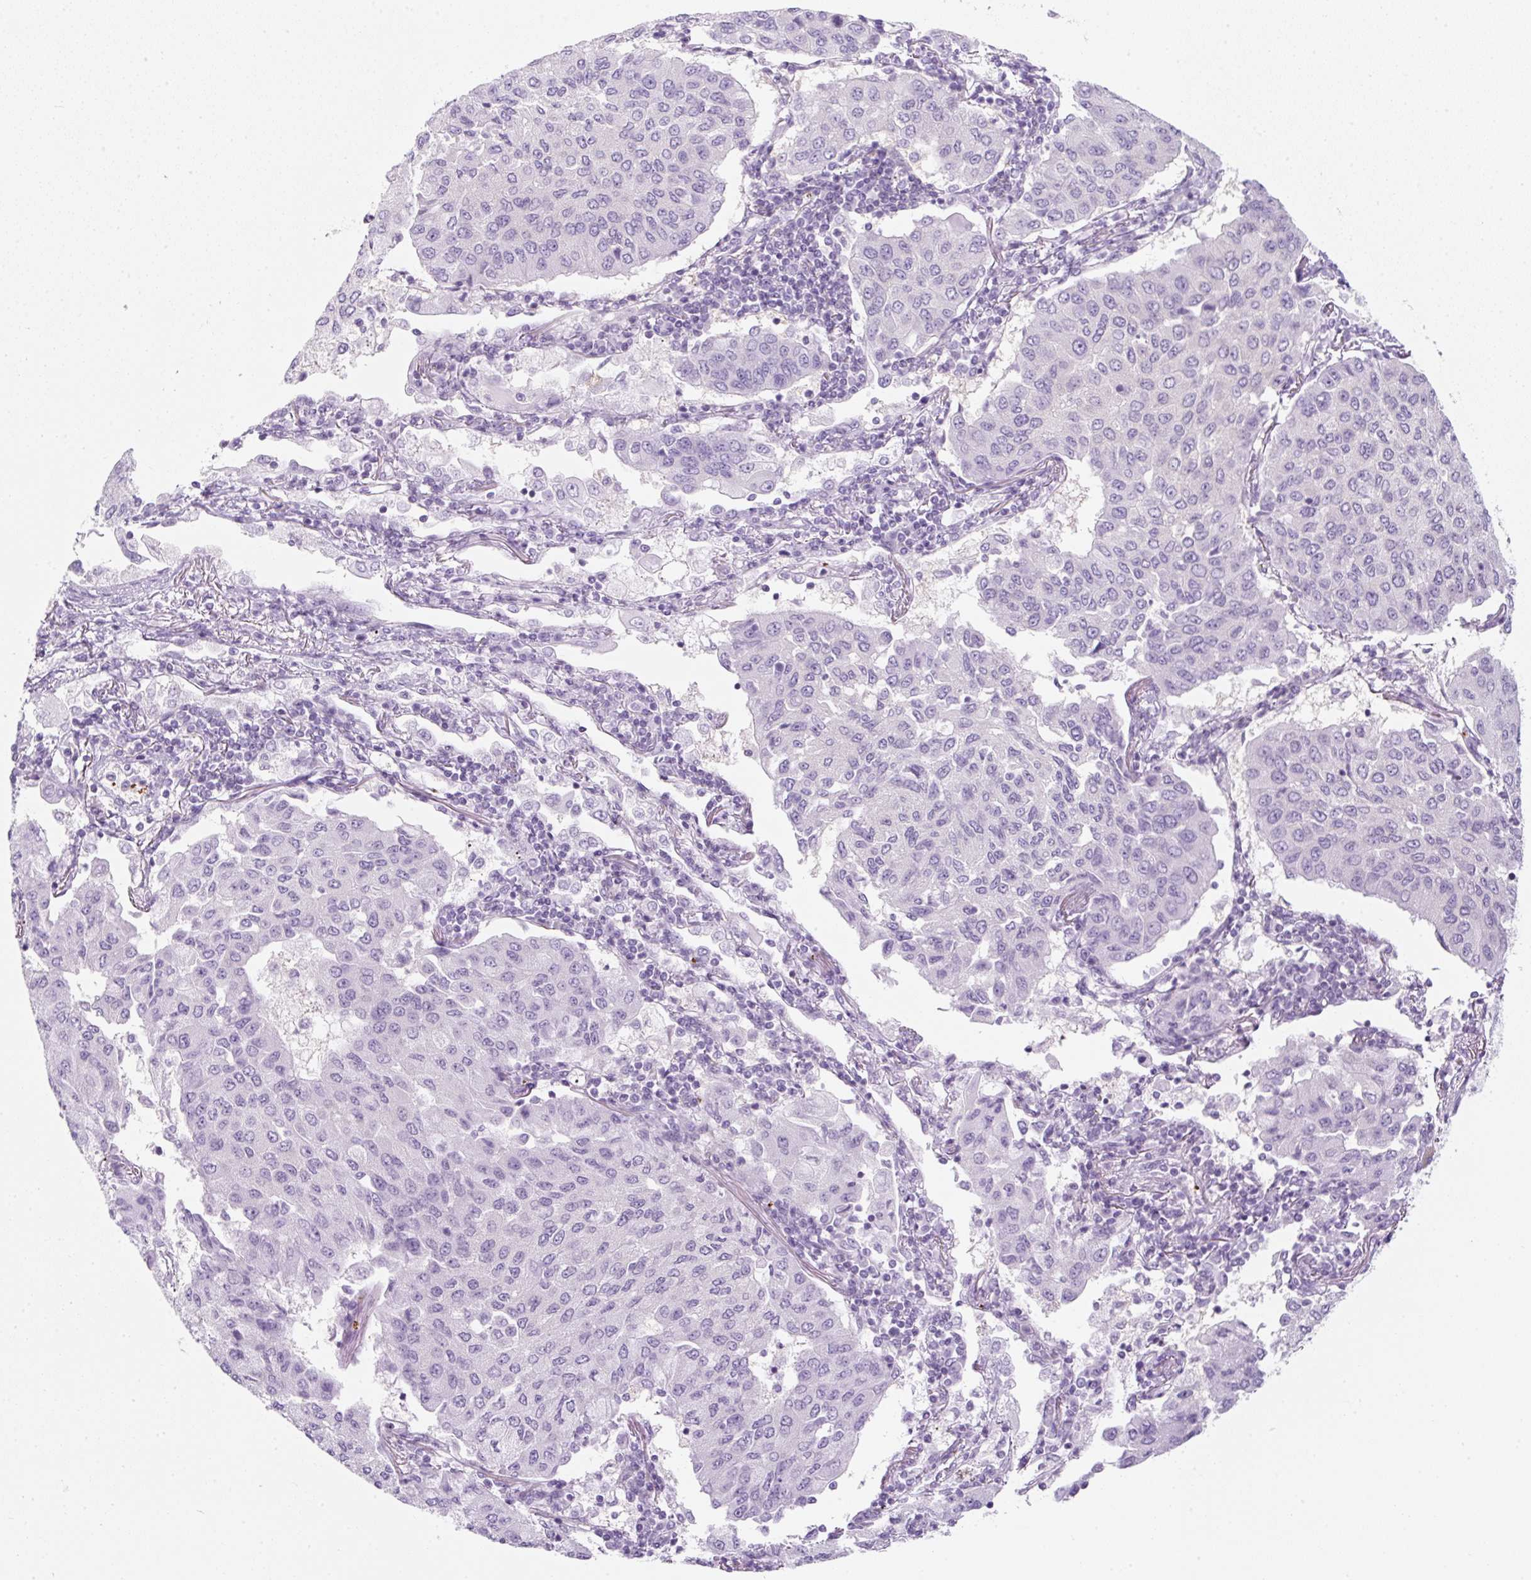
{"staining": {"intensity": "negative", "quantity": "none", "location": "none"}, "tissue": "lung cancer", "cell_type": "Tumor cells", "image_type": "cancer", "snomed": [{"axis": "morphology", "description": "Squamous cell carcinoma, NOS"}, {"axis": "topography", "description": "Lung"}], "caption": "Immunohistochemical staining of lung cancer (squamous cell carcinoma) shows no significant positivity in tumor cells.", "gene": "PF4V1", "patient": {"sex": "male", "age": 74}}